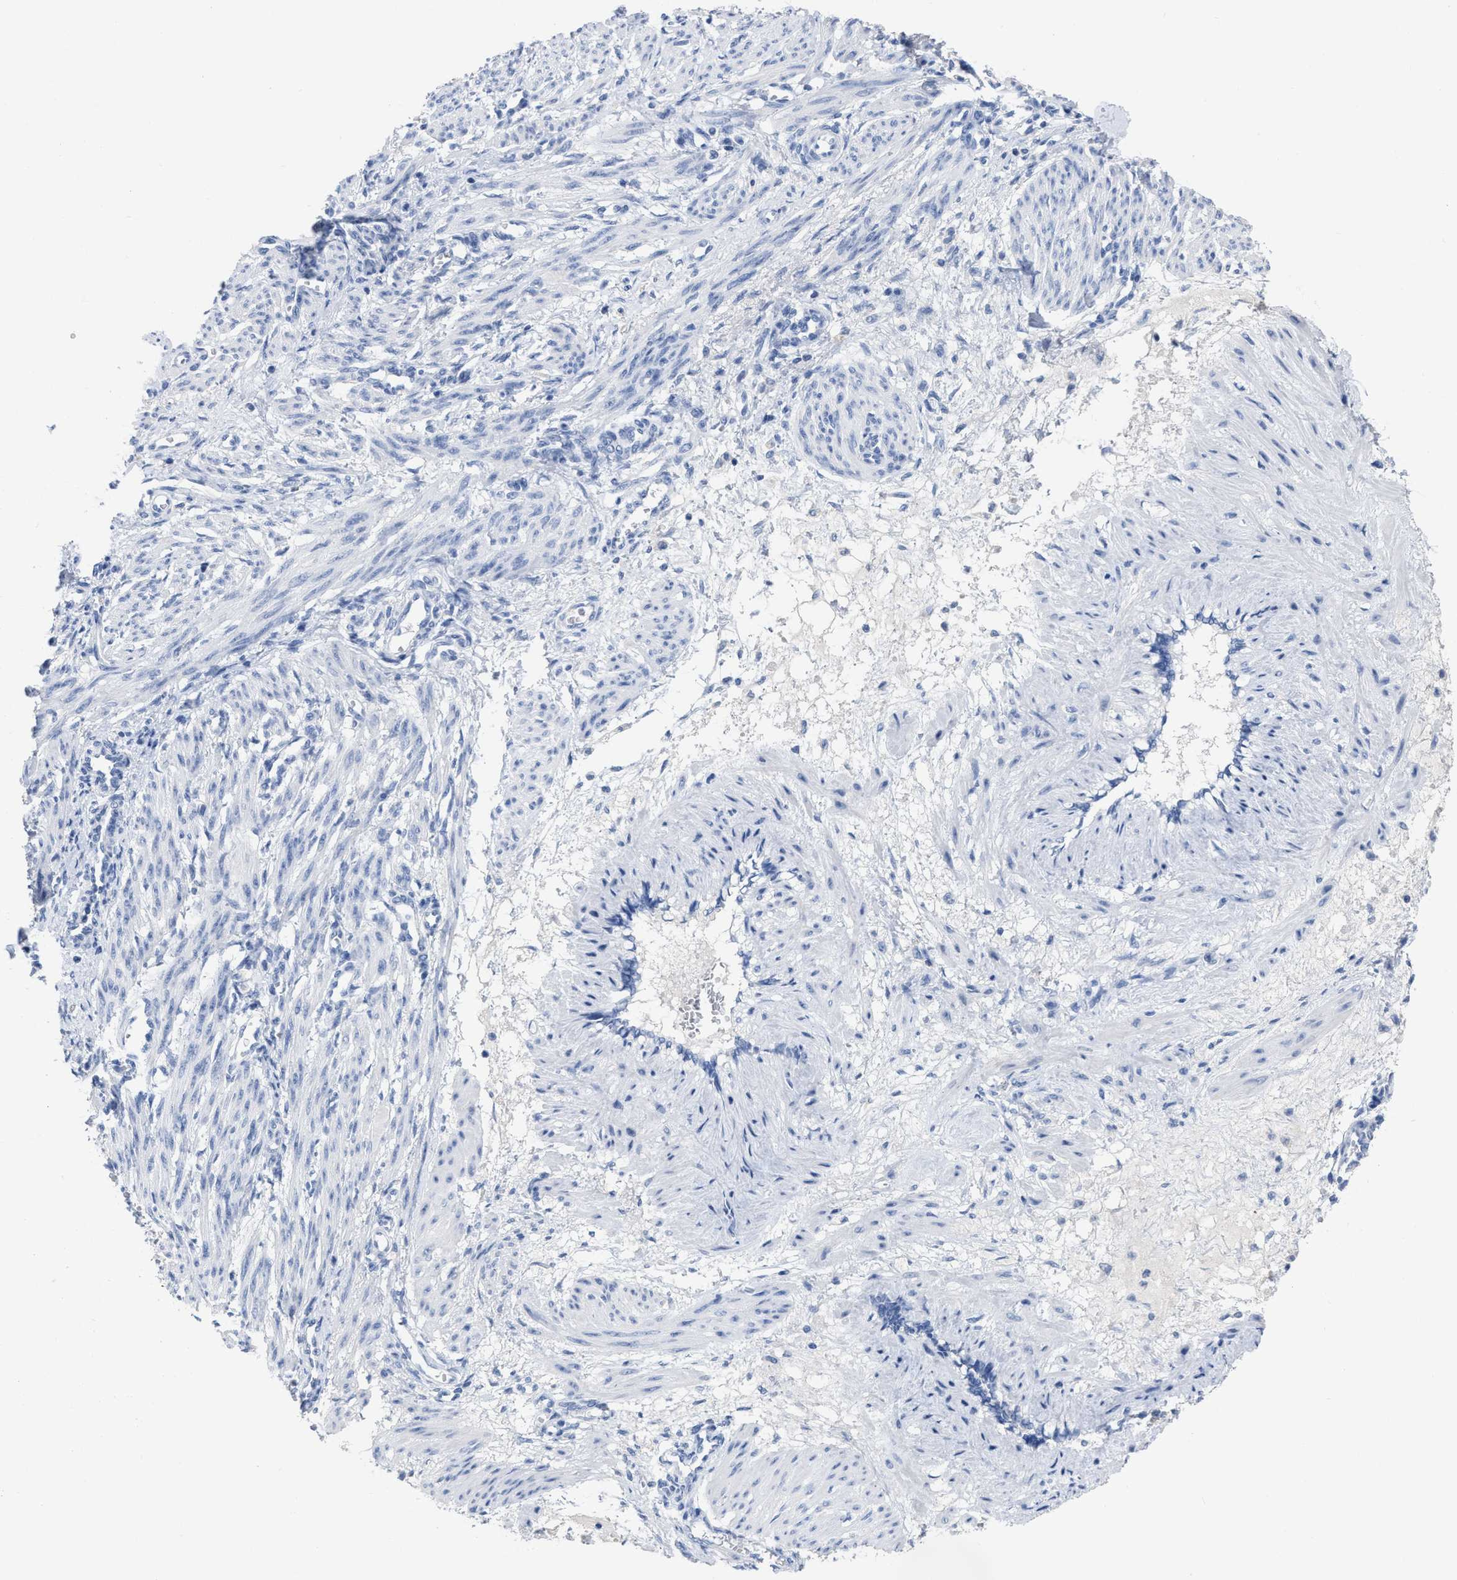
{"staining": {"intensity": "negative", "quantity": "none", "location": "none"}, "tissue": "smooth muscle", "cell_type": "Smooth muscle cells", "image_type": "normal", "snomed": [{"axis": "morphology", "description": "Normal tissue, NOS"}, {"axis": "topography", "description": "Endometrium"}], "caption": "A histopathology image of smooth muscle stained for a protein exhibits no brown staining in smooth muscle cells.", "gene": "CEACAM5", "patient": {"sex": "female", "age": 33}}